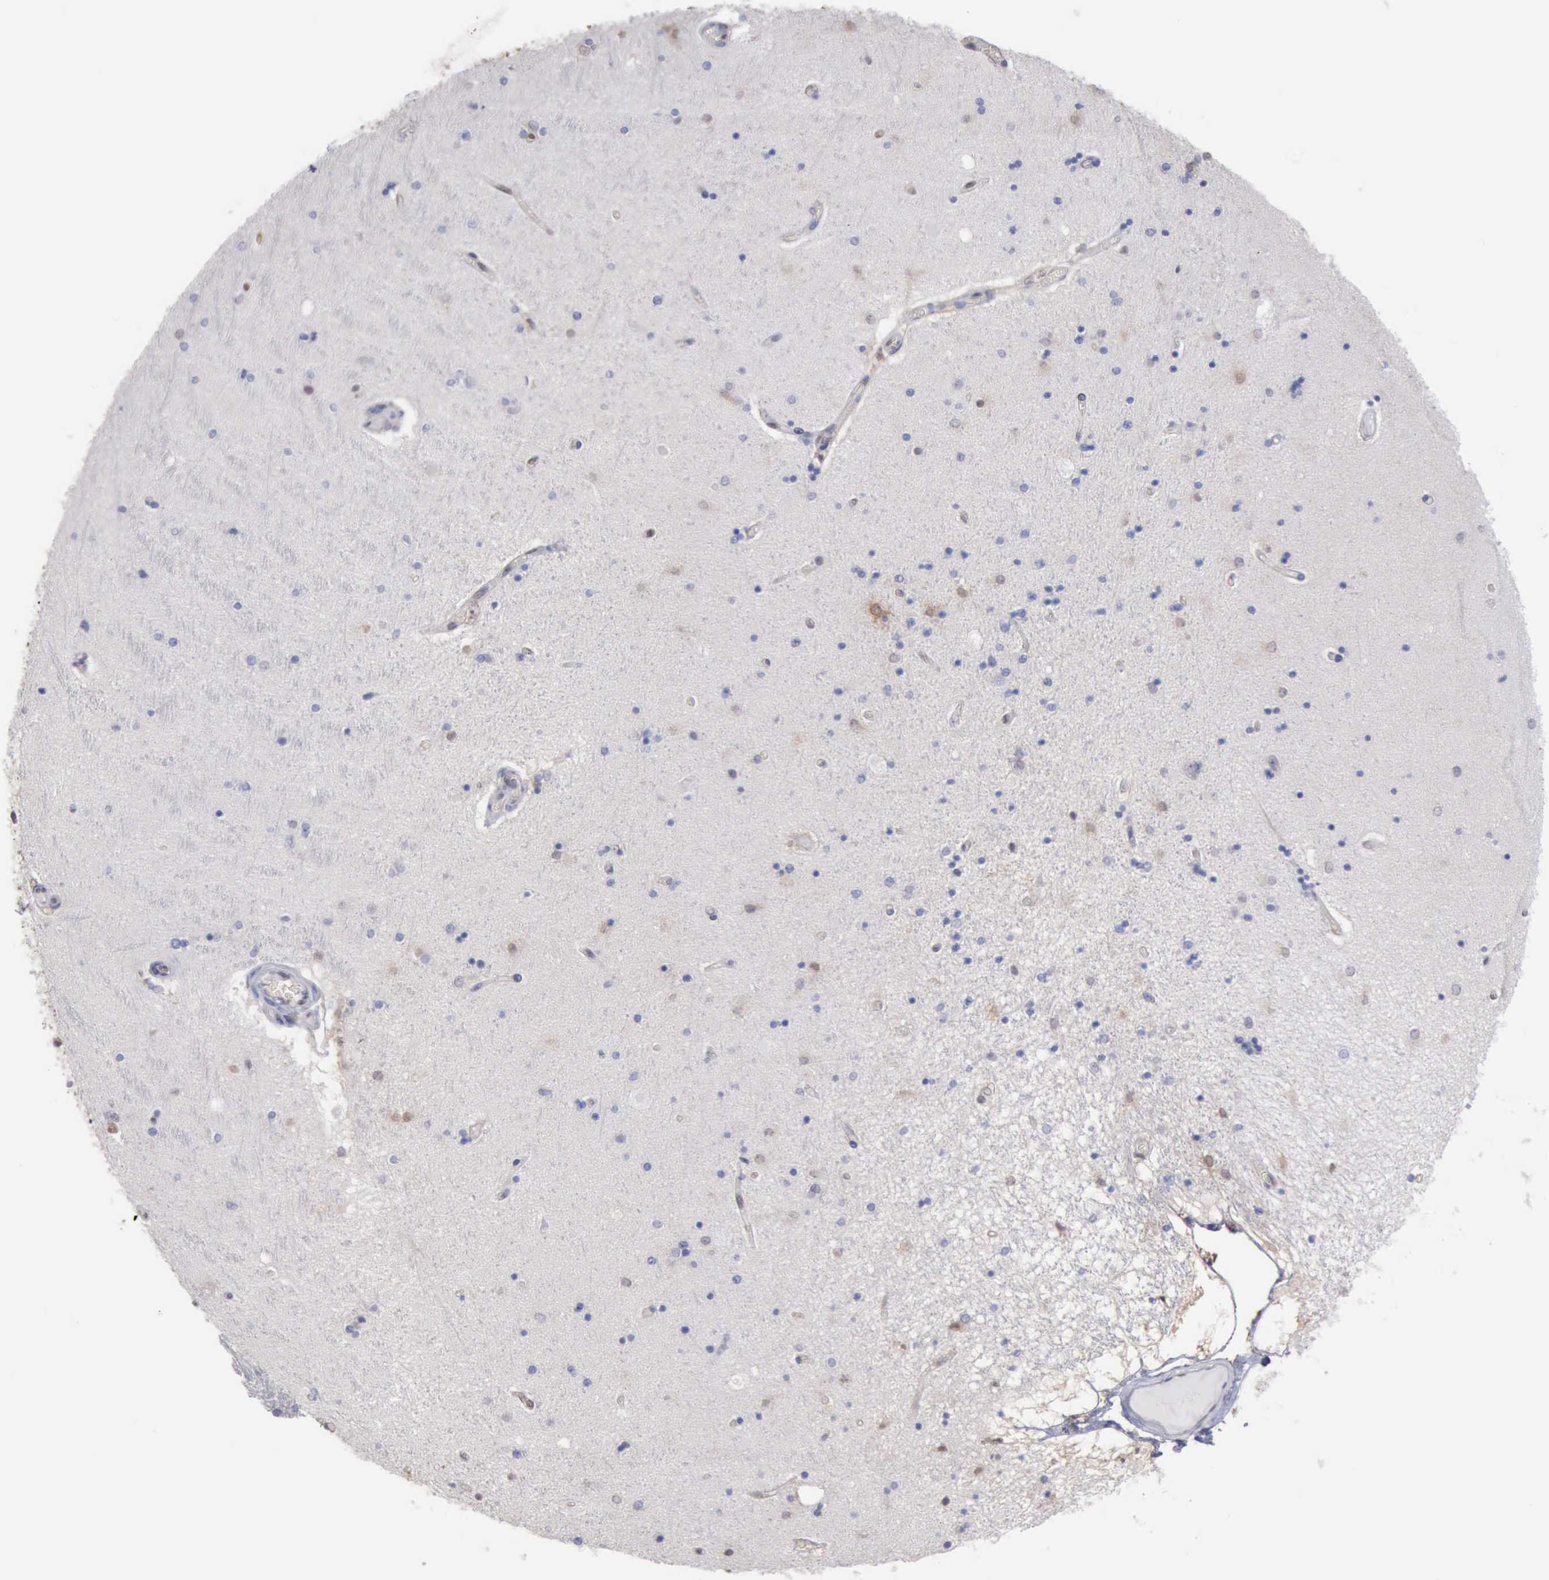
{"staining": {"intensity": "weak", "quantity": "<25%", "location": "cytoplasmic/membranous"}, "tissue": "hippocampus", "cell_type": "Glial cells", "image_type": "normal", "snomed": [{"axis": "morphology", "description": "Normal tissue, NOS"}, {"axis": "topography", "description": "Hippocampus"}], "caption": "This is an immunohistochemistry (IHC) photomicrograph of benign human hippocampus. There is no positivity in glial cells.", "gene": "STAT1", "patient": {"sex": "female", "age": 54}}